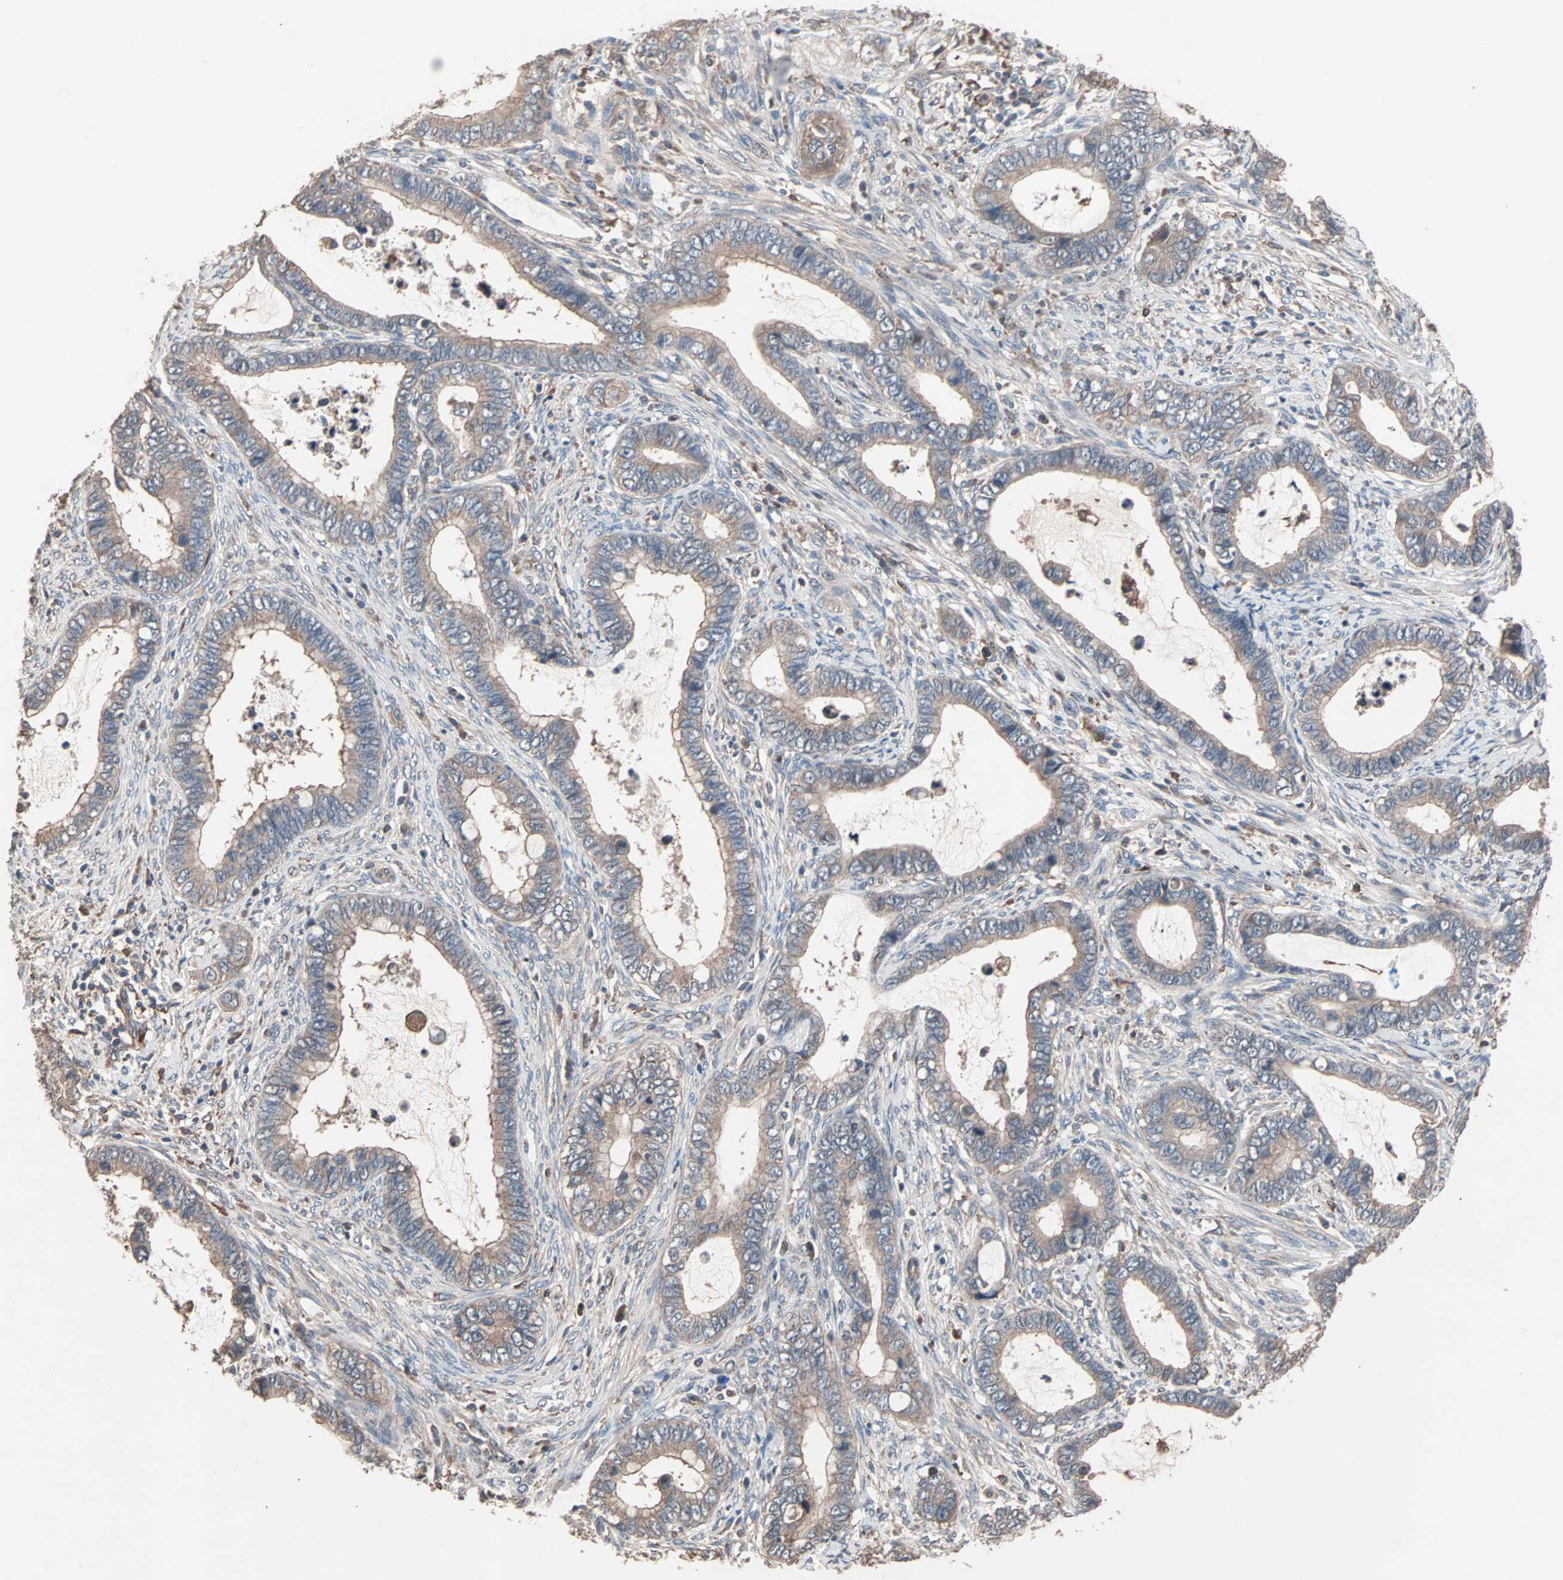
{"staining": {"intensity": "weak", "quantity": ">75%", "location": "cytoplasmic/membranous"}, "tissue": "cervical cancer", "cell_type": "Tumor cells", "image_type": "cancer", "snomed": [{"axis": "morphology", "description": "Adenocarcinoma, NOS"}, {"axis": "topography", "description": "Cervix"}], "caption": "IHC micrograph of cervical cancer stained for a protein (brown), which shows low levels of weak cytoplasmic/membranous expression in approximately >75% of tumor cells.", "gene": "ATG7", "patient": {"sex": "female", "age": 44}}